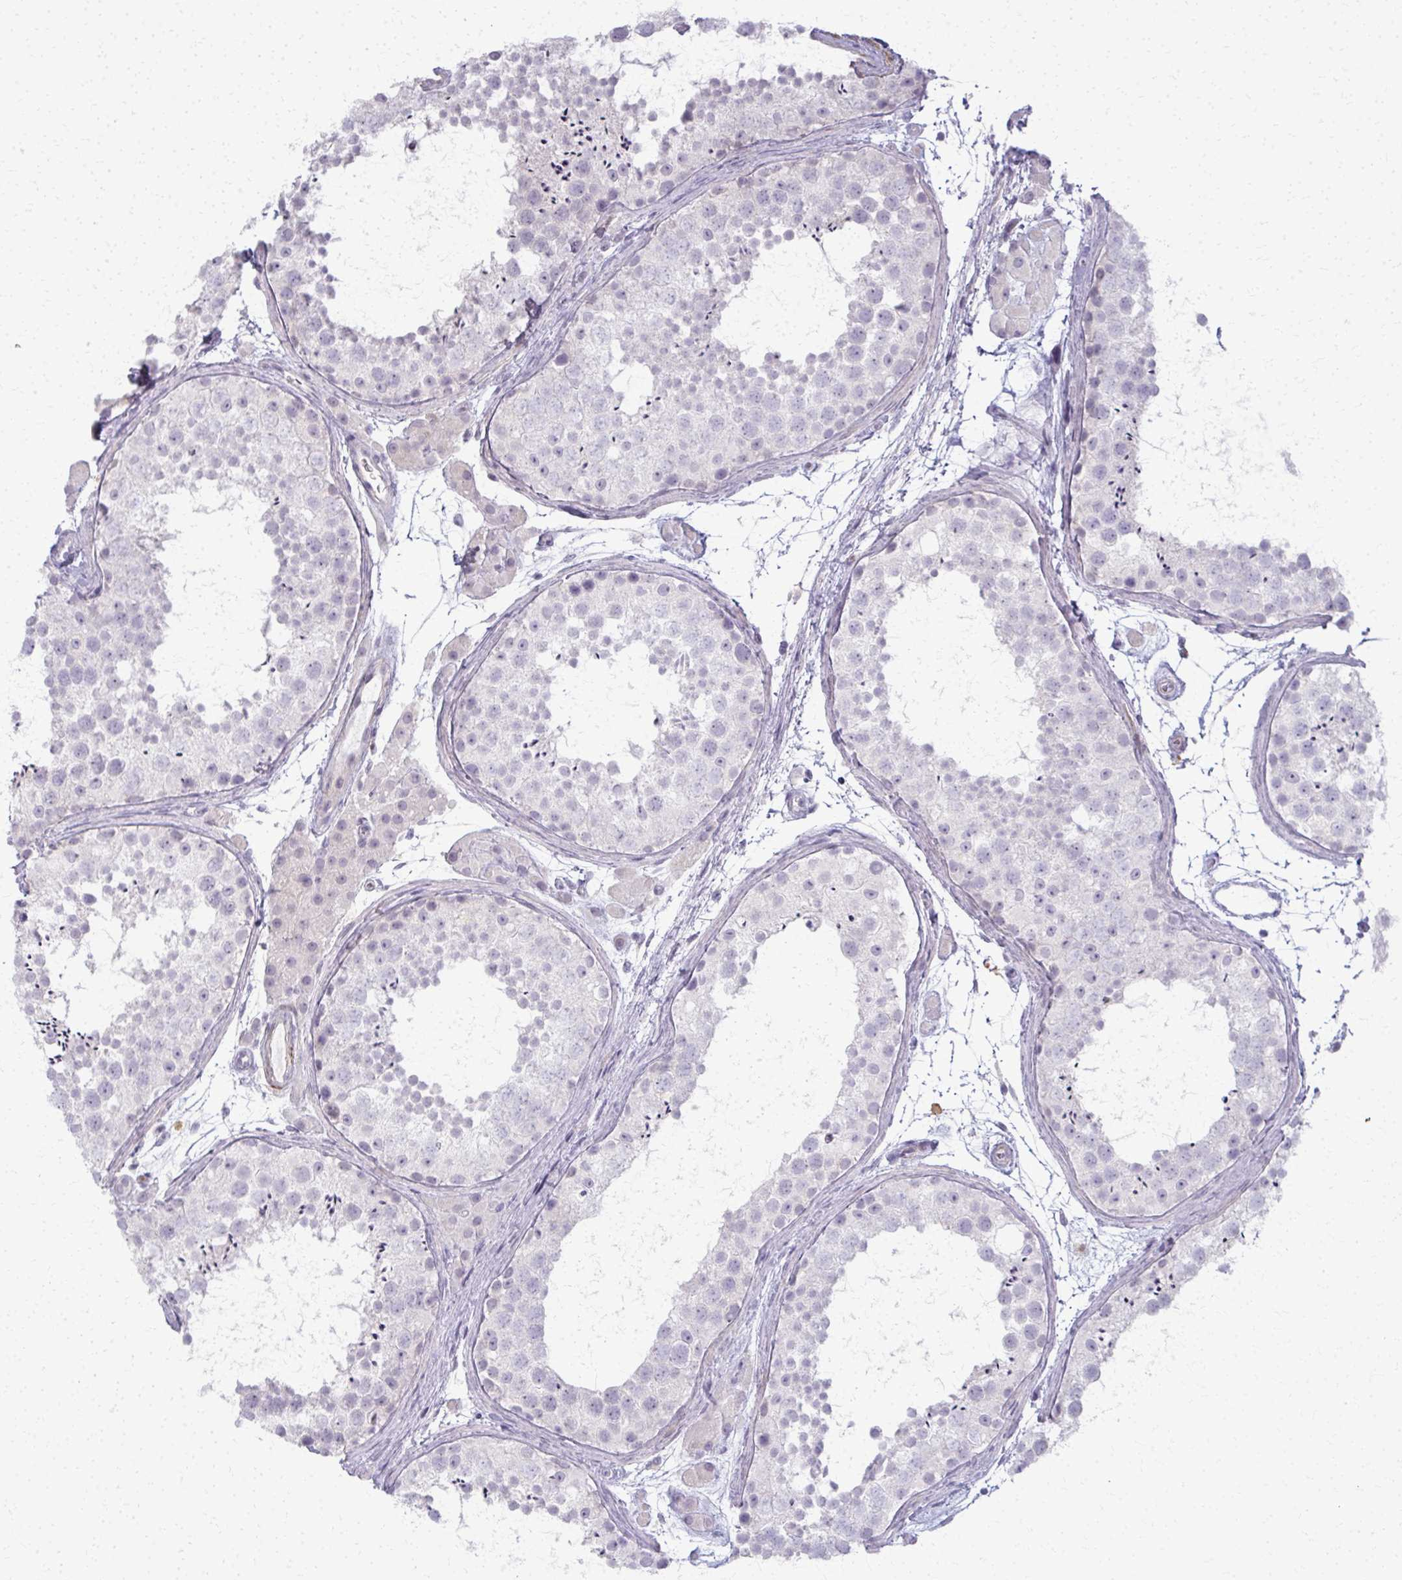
{"staining": {"intensity": "negative", "quantity": "none", "location": "none"}, "tissue": "testis", "cell_type": "Cells in seminiferous ducts", "image_type": "normal", "snomed": [{"axis": "morphology", "description": "Normal tissue, NOS"}, {"axis": "topography", "description": "Testis"}], "caption": "Immunohistochemistry of benign human testis demonstrates no expression in cells in seminiferous ducts. (DAB (3,3'-diaminobenzidine) immunohistochemistry (IHC) with hematoxylin counter stain).", "gene": "CA3", "patient": {"sex": "male", "age": 41}}